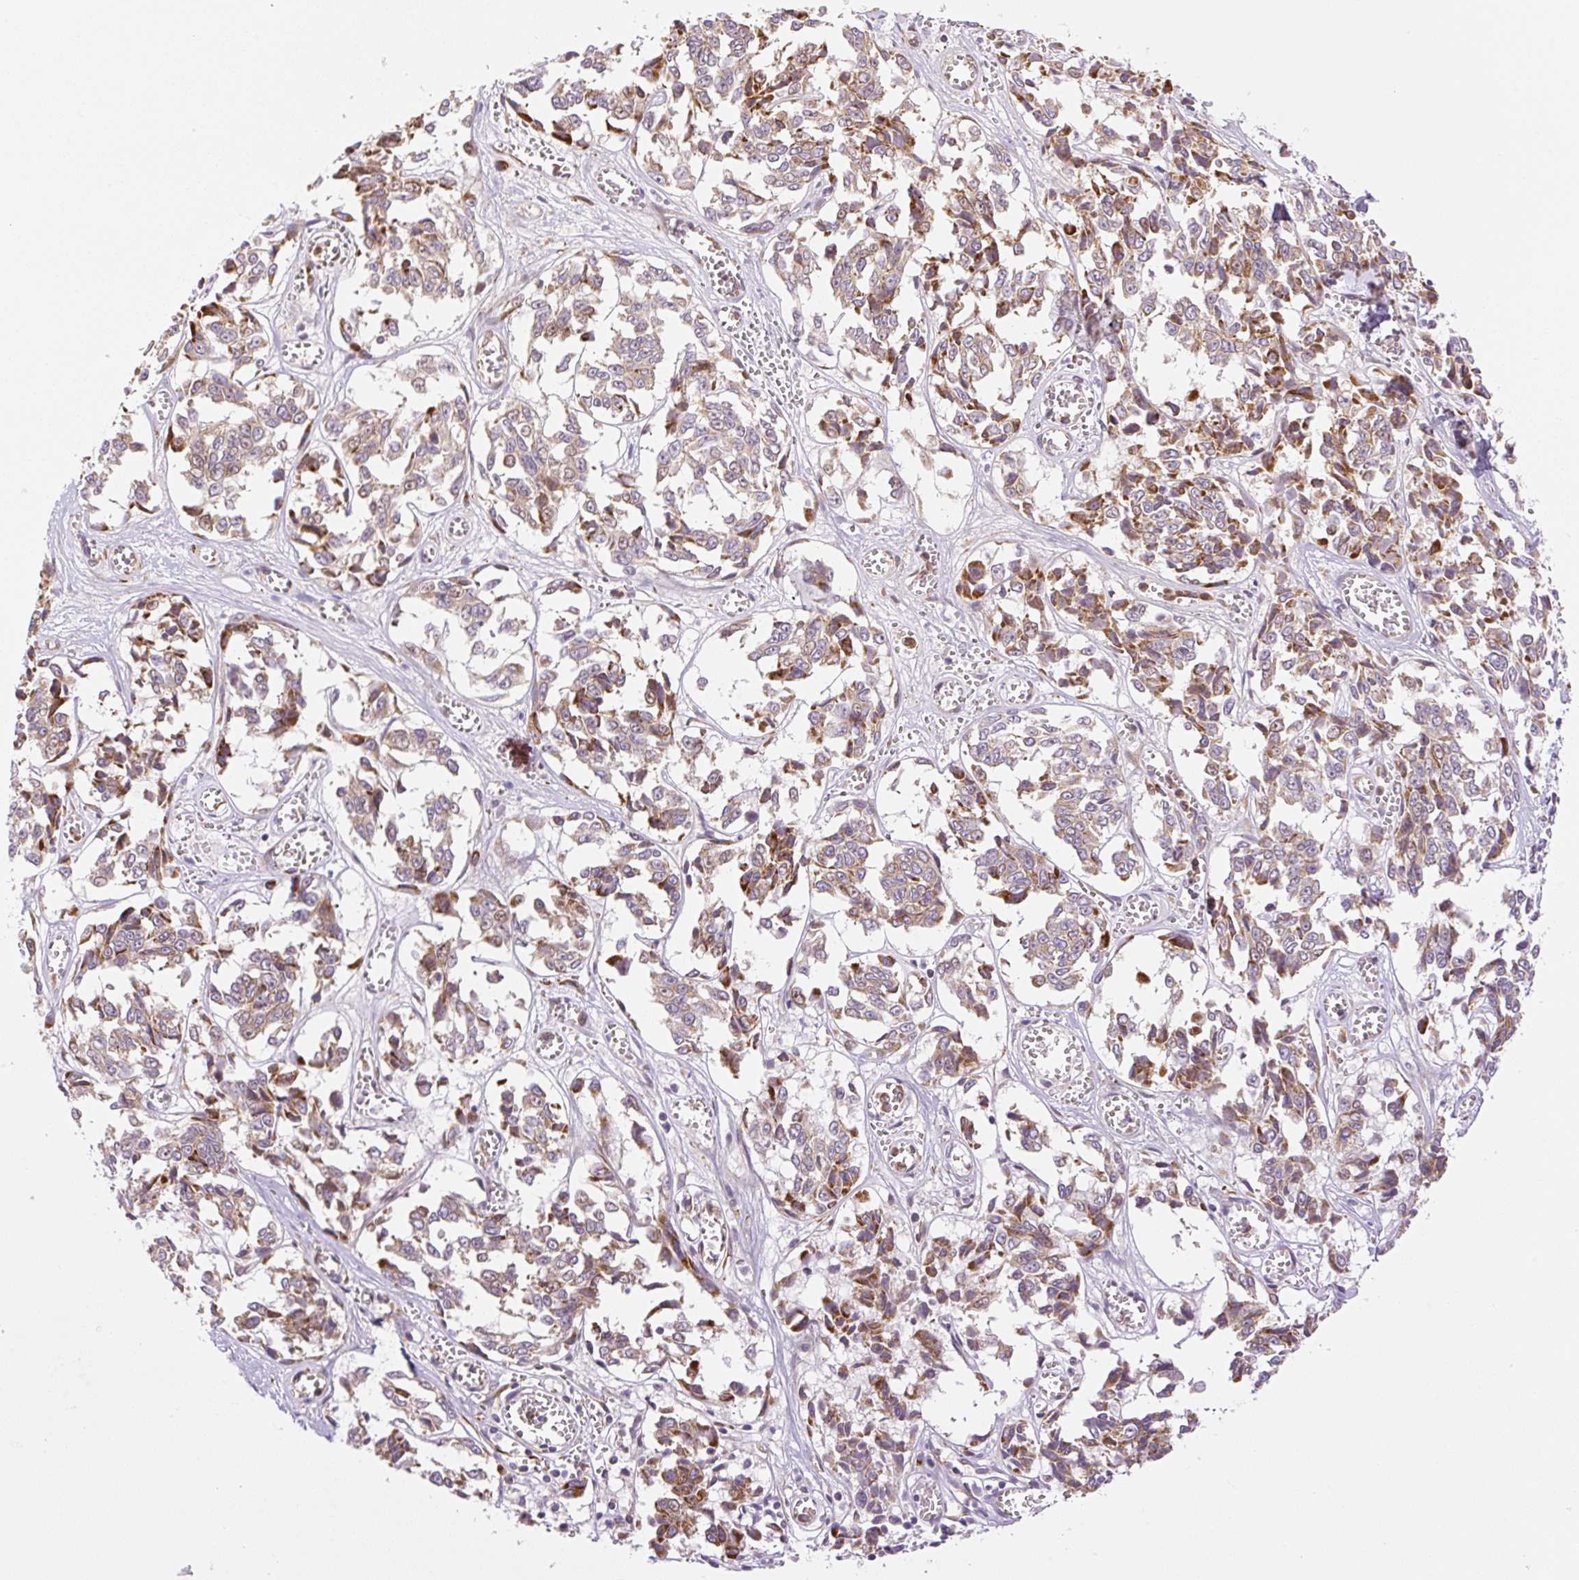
{"staining": {"intensity": "moderate", "quantity": "25%-75%", "location": "cytoplasmic/membranous,nuclear"}, "tissue": "melanoma", "cell_type": "Tumor cells", "image_type": "cancer", "snomed": [{"axis": "morphology", "description": "Malignant melanoma, NOS"}, {"axis": "topography", "description": "Skin"}], "caption": "This image displays immunohistochemistry staining of human malignant melanoma, with medium moderate cytoplasmic/membranous and nuclear expression in approximately 25%-75% of tumor cells.", "gene": "ZNF394", "patient": {"sex": "female", "age": 64}}